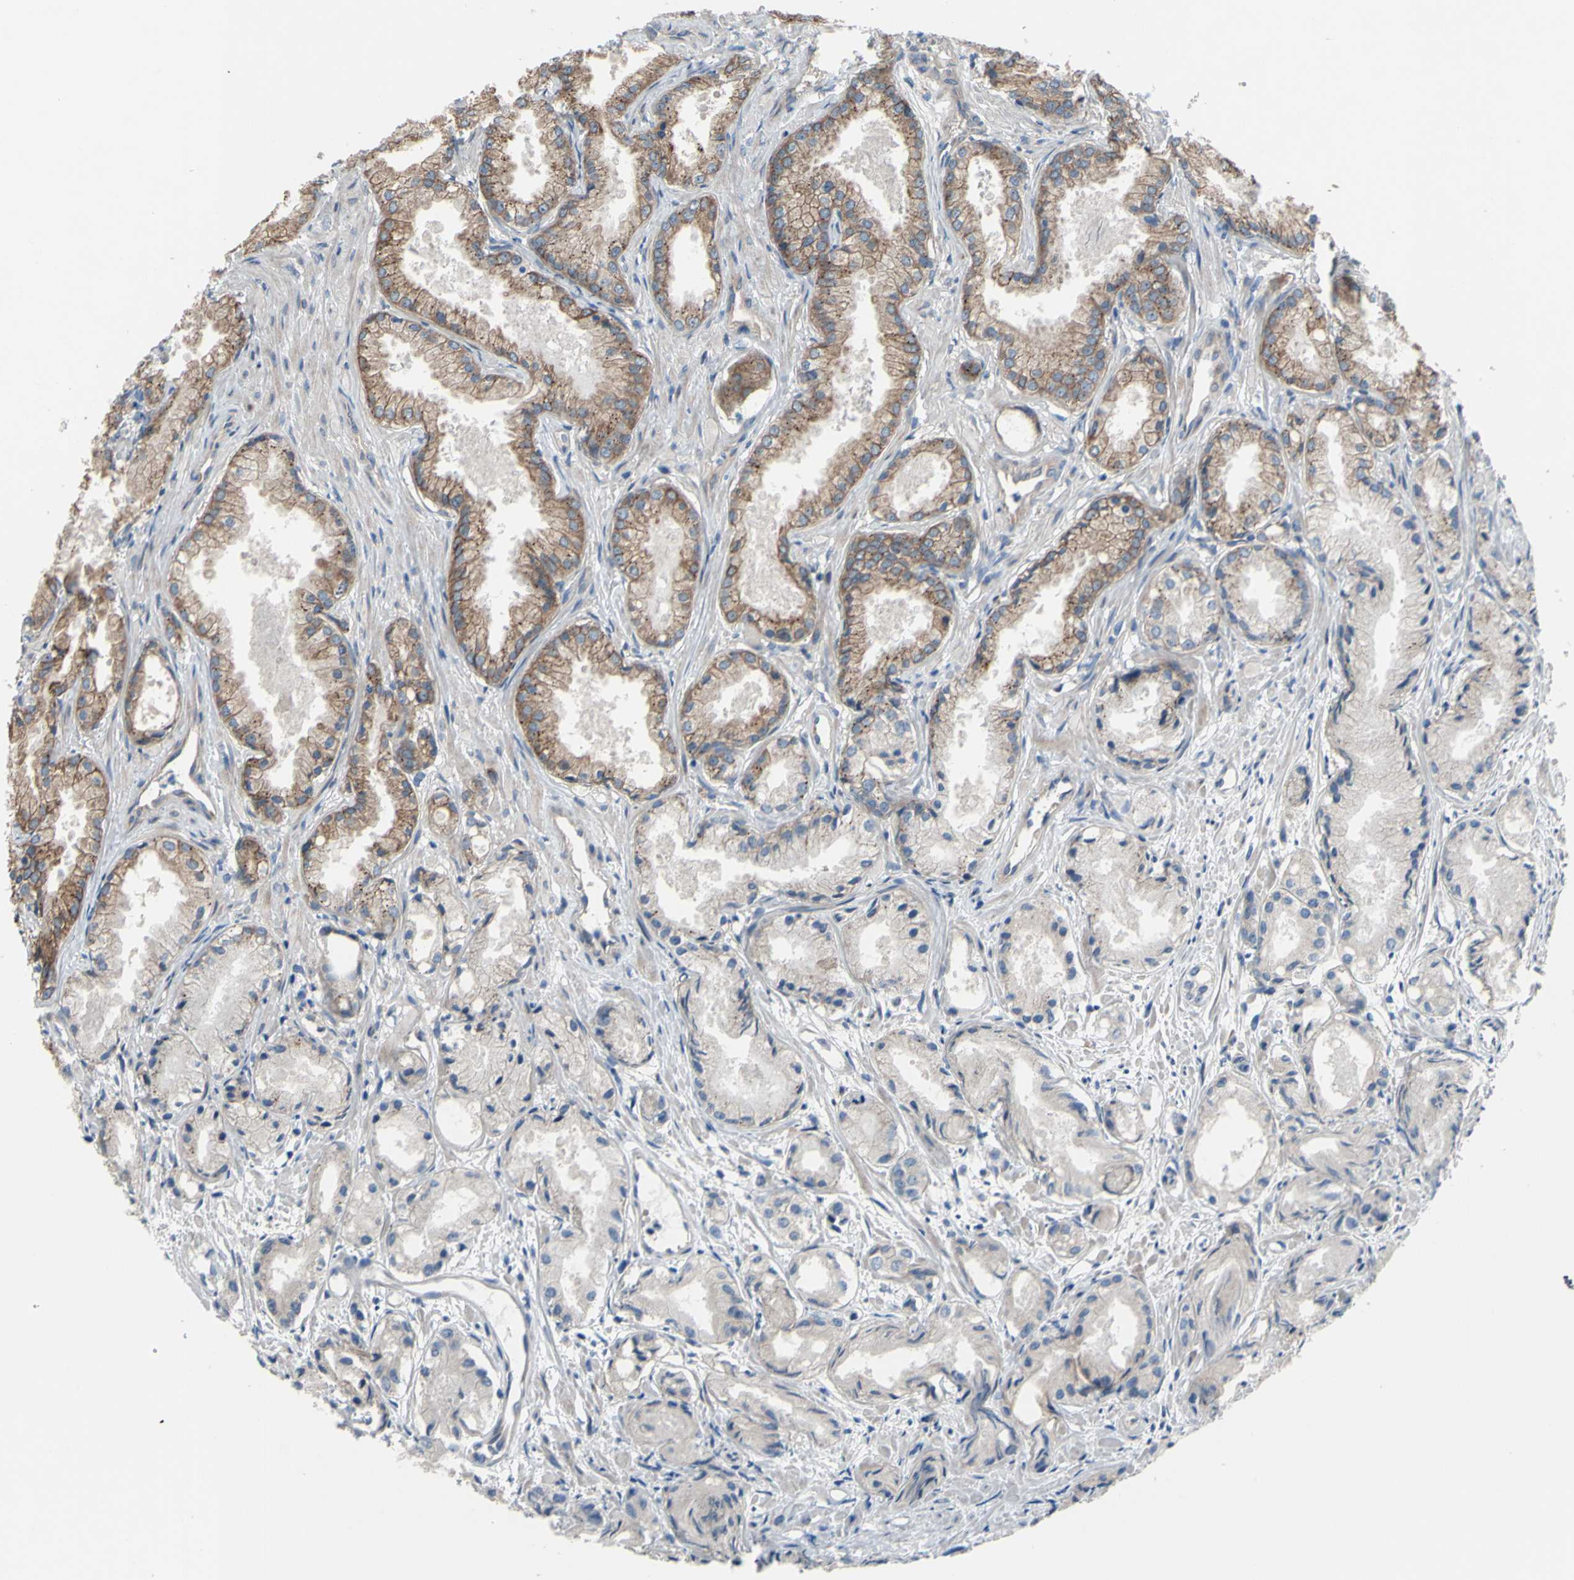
{"staining": {"intensity": "moderate", "quantity": "25%-75%", "location": "cytoplasmic/membranous"}, "tissue": "prostate cancer", "cell_type": "Tumor cells", "image_type": "cancer", "snomed": [{"axis": "morphology", "description": "Adenocarcinoma, Low grade"}, {"axis": "topography", "description": "Prostate"}], "caption": "Prostate cancer (low-grade adenocarcinoma) stained for a protein shows moderate cytoplasmic/membranous positivity in tumor cells.", "gene": "GRAMD2B", "patient": {"sex": "male", "age": 72}}